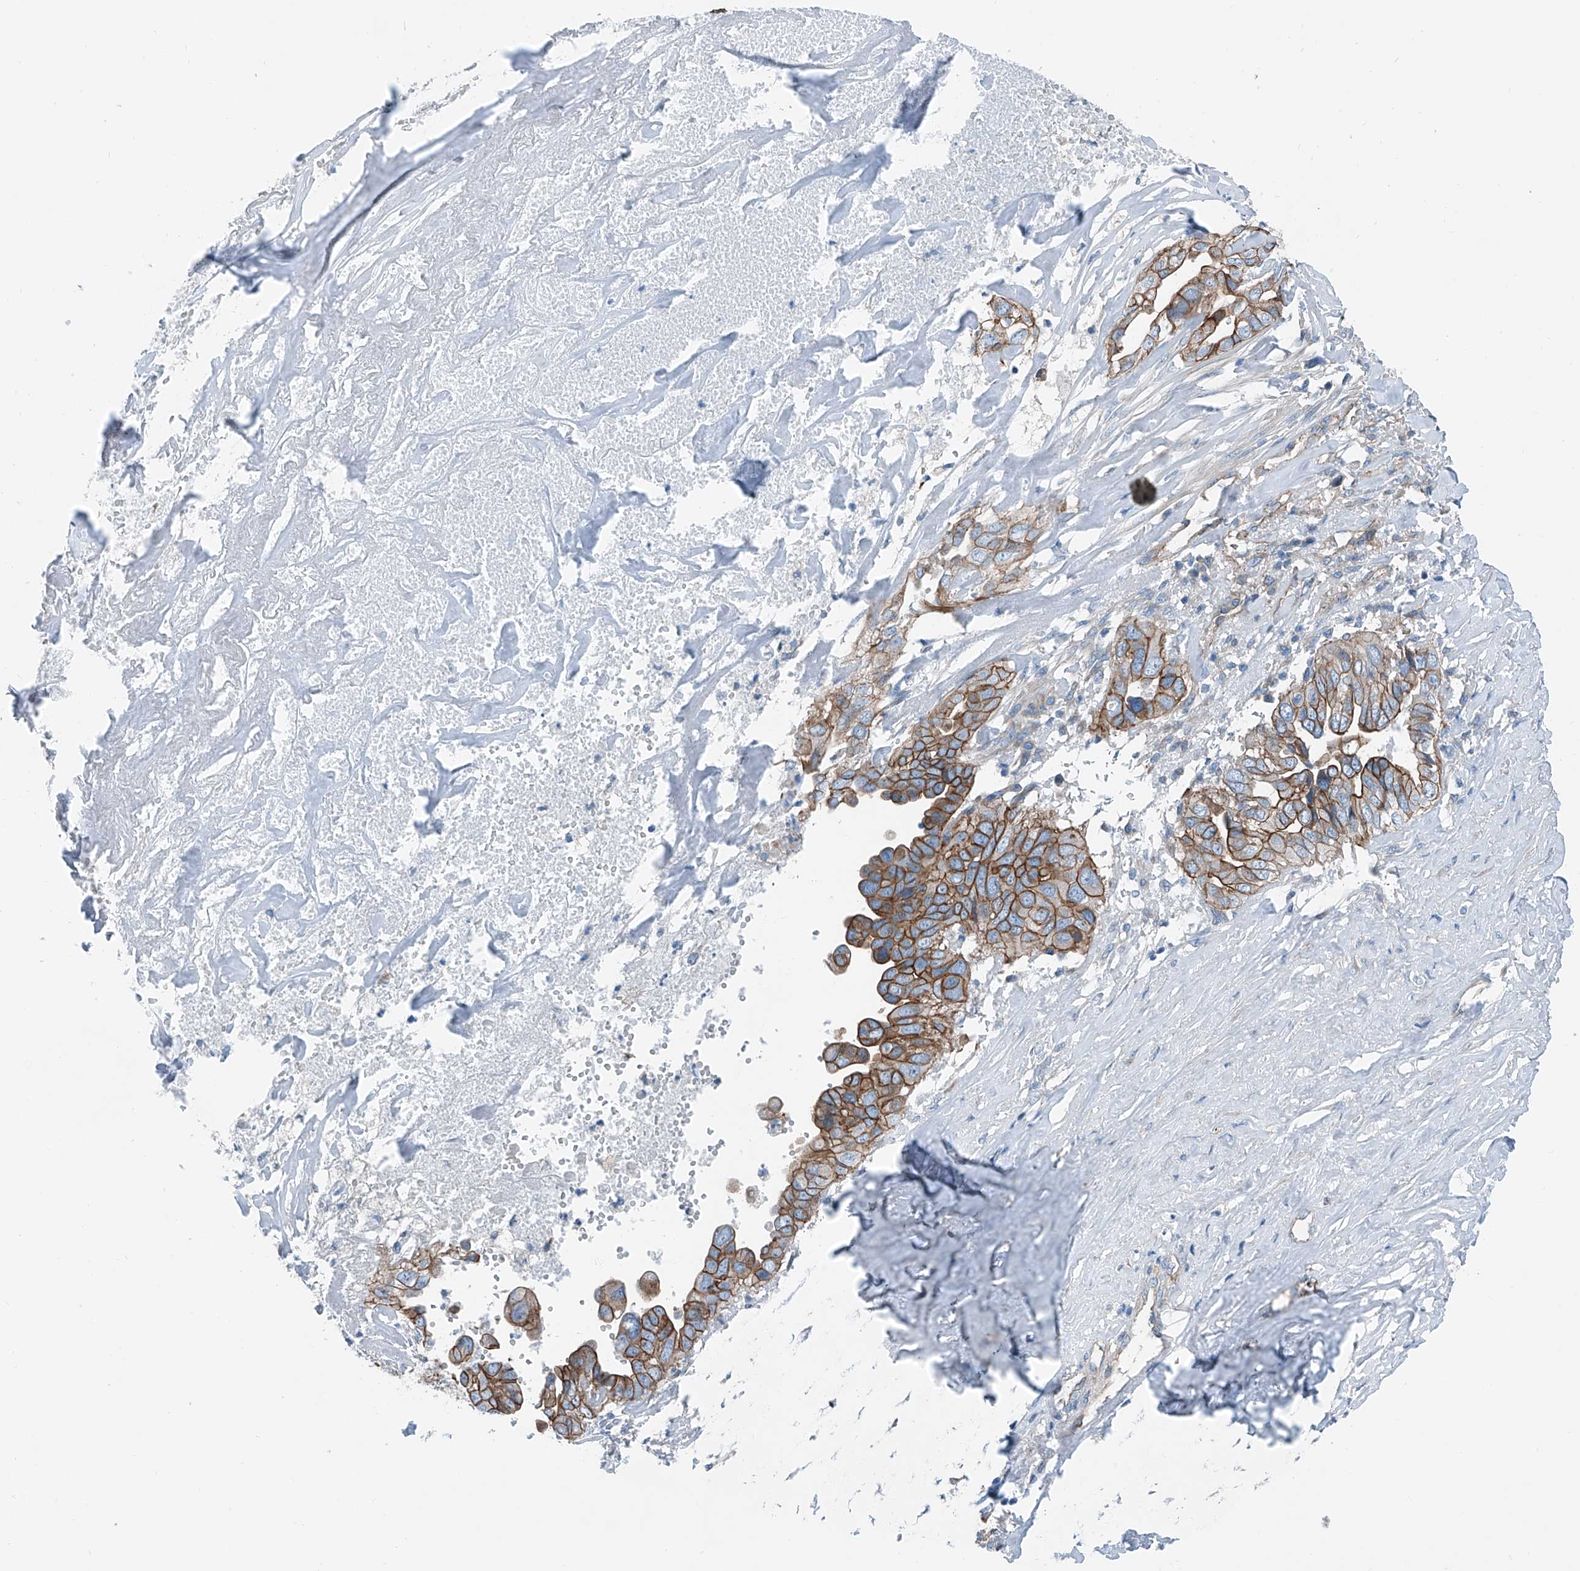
{"staining": {"intensity": "strong", "quantity": ">75%", "location": "cytoplasmic/membranous"}, "tissue": "liver cancer", "cell_type": "Tumor cells", "image_type": "cancer", "snomed": [{"axis": "morphology", "description": "Cholangiocarcinoma"}, {"axis": "topography", "description": "Liver"}], "caption": "DAB (3,3'-diaminobenzidine) immunohistochemical staining of liver cancer (cholangiocarcinoma) demonstrates strong cytoplasmic/membranous protein staining in approximately >75% of tumor cells.", "gene": "THEMIS2", "patient": {"sex": "female", "age": 79}}